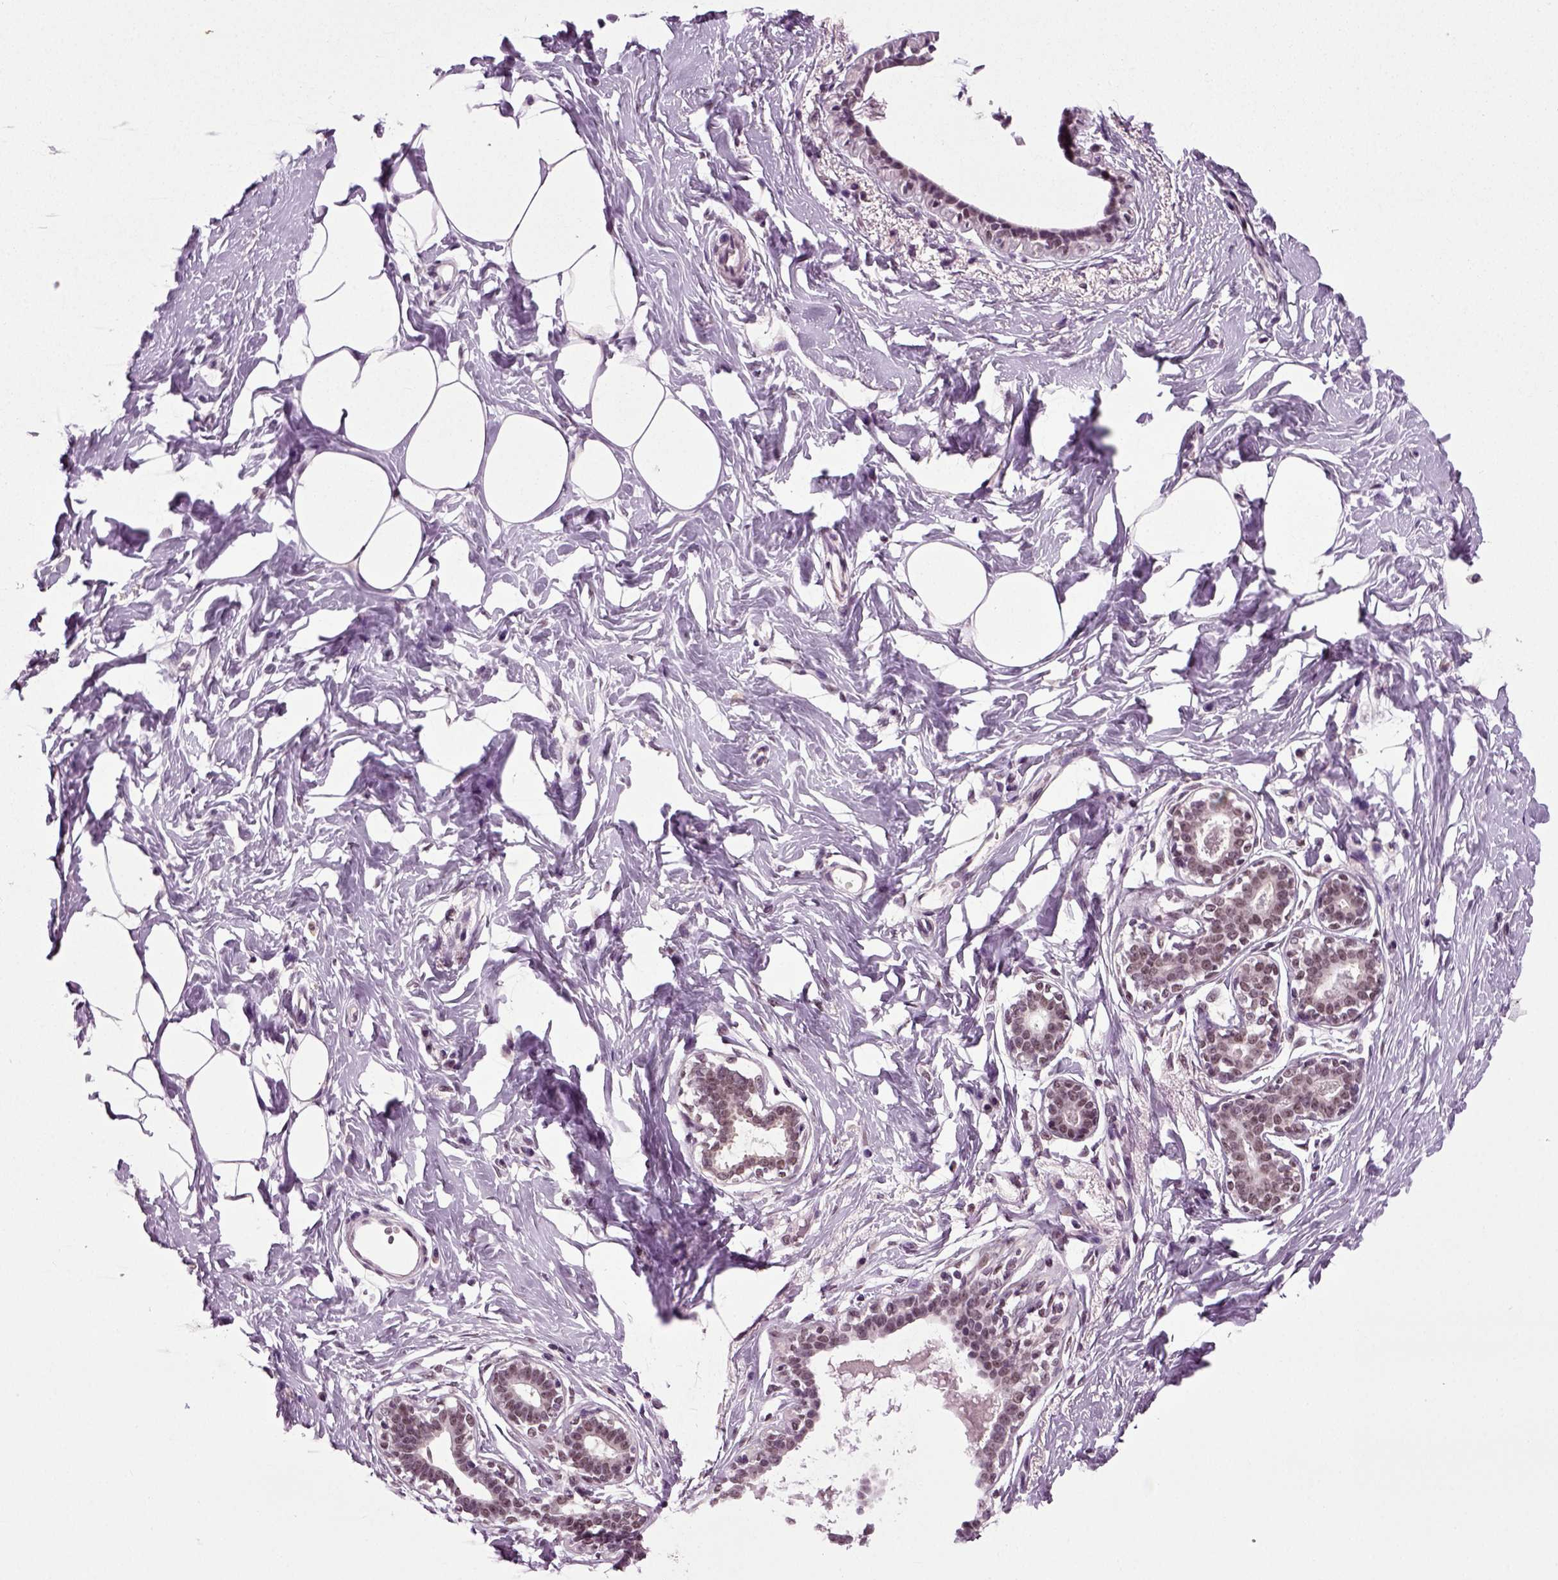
{"staining": {"intensity": "negative", "quantity": "none", "location": "none"}, "tissue": "breast", "cell_type": "Adipocytes", "image_type": "normal", "snomed": [{"axis": "morphology", "description": "Normal tissue, NOS"}, {"axis": "morphology", "description": "Lobular carcinoma, in situ"}, {"axis": "topography", "description": "Breast"}], "caption": "Immunohistochemistry (IHC) of benign human breast exhibits no positivity in adipocytes.", "gene": "RCOR3", "patient": {"sex": "female", "age": 35}}